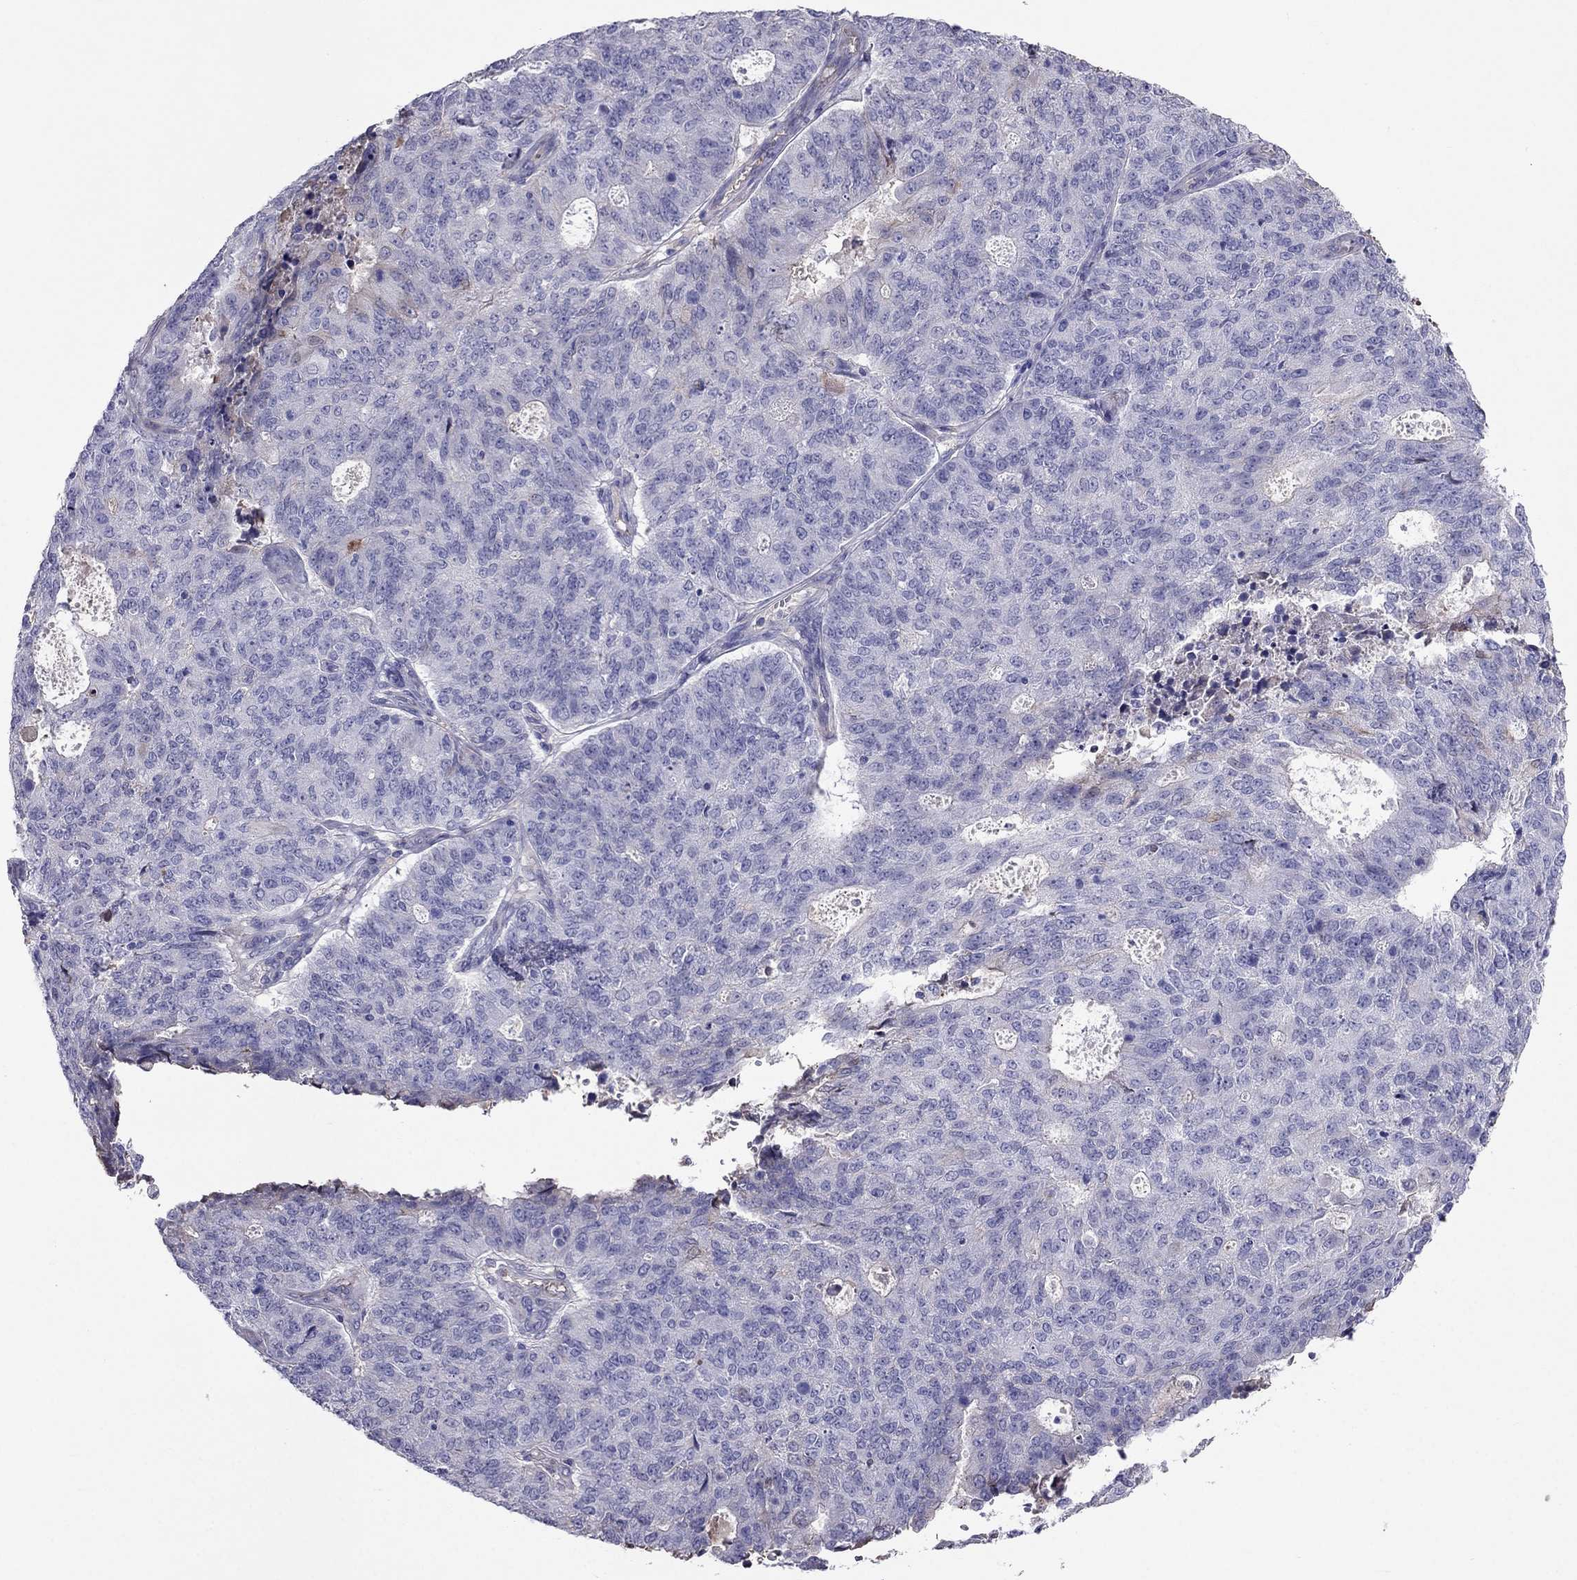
{"staining": {"intensity": "negative", "quantity": "none", "location": "none"}, "tissue": "endometrial cancer", "cell_type": "Tumor cells", "image_type": "cancer", "snomed": [{"axis": "morphology", "description": "Adenocarcinoma, NOS"}, {"axis": "topography", "description": "Endometrium"}], "caption": "The image reveals no significant expression in tumor cells of adenocarcinoma (endometrial).", "gene": "TBC1D21", "patient": {"sex": "female", "age": 82}}